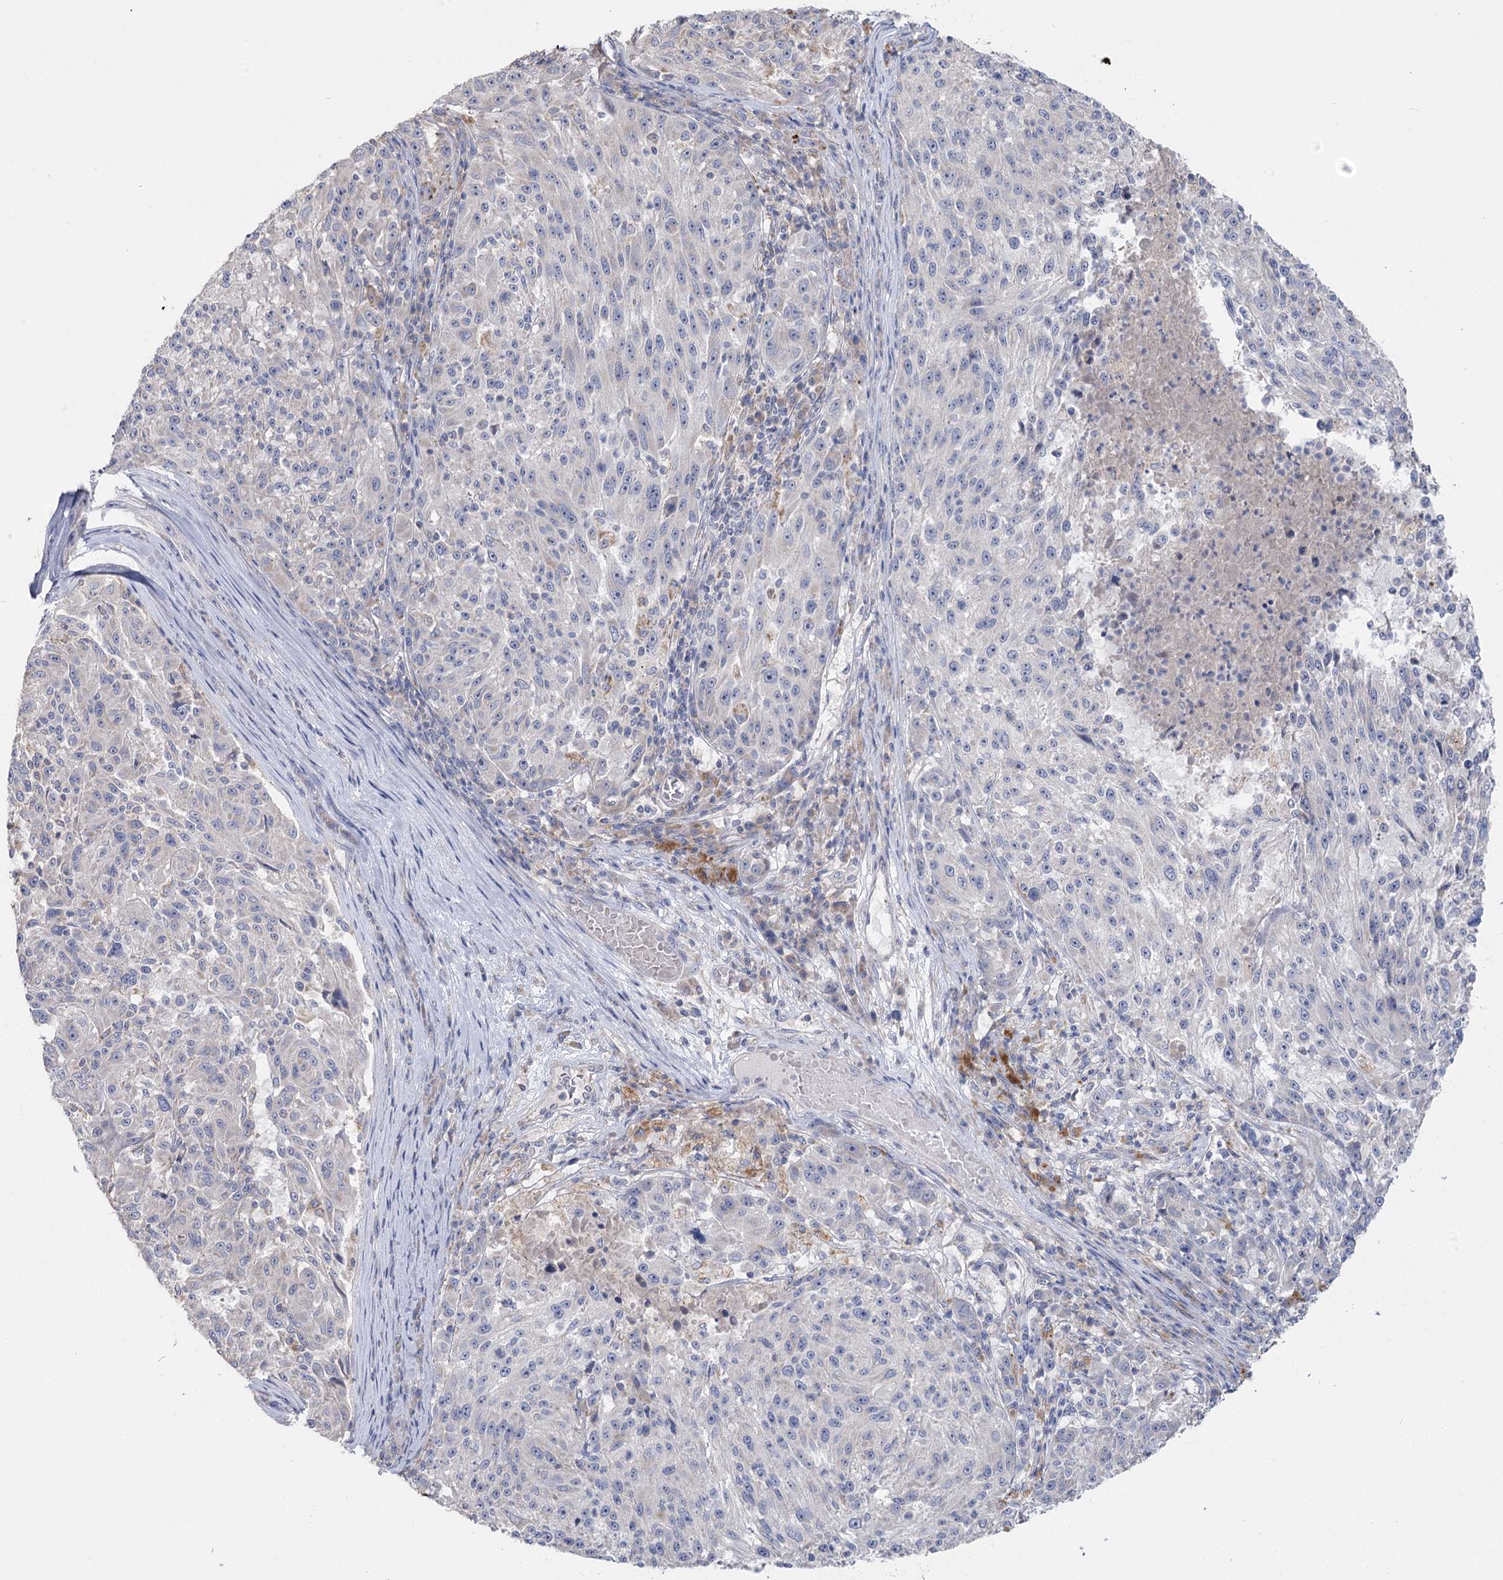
{"staining": {"intensity": "negative", "quantity": "none", "location": "none"}, "tissue": "melanoma", "cell_type": "Tumor cells", "image_type": "cancer", "snomed": [{"axis": "morphology", "description": "Malignant melanoma, NOS"}, {"axis": "topography", "description": "Skin"}], "caption": "A histopathology image of human malignant melanoma is negative for staining in tumor cells. The staining is performed using DAB (3,3'-diaminobenzidine) brown chromogen with nuclei counter-stained in using hematoxylin.", "gene": "TMEM187", "patient": {"sex": "male", "age": 53}}